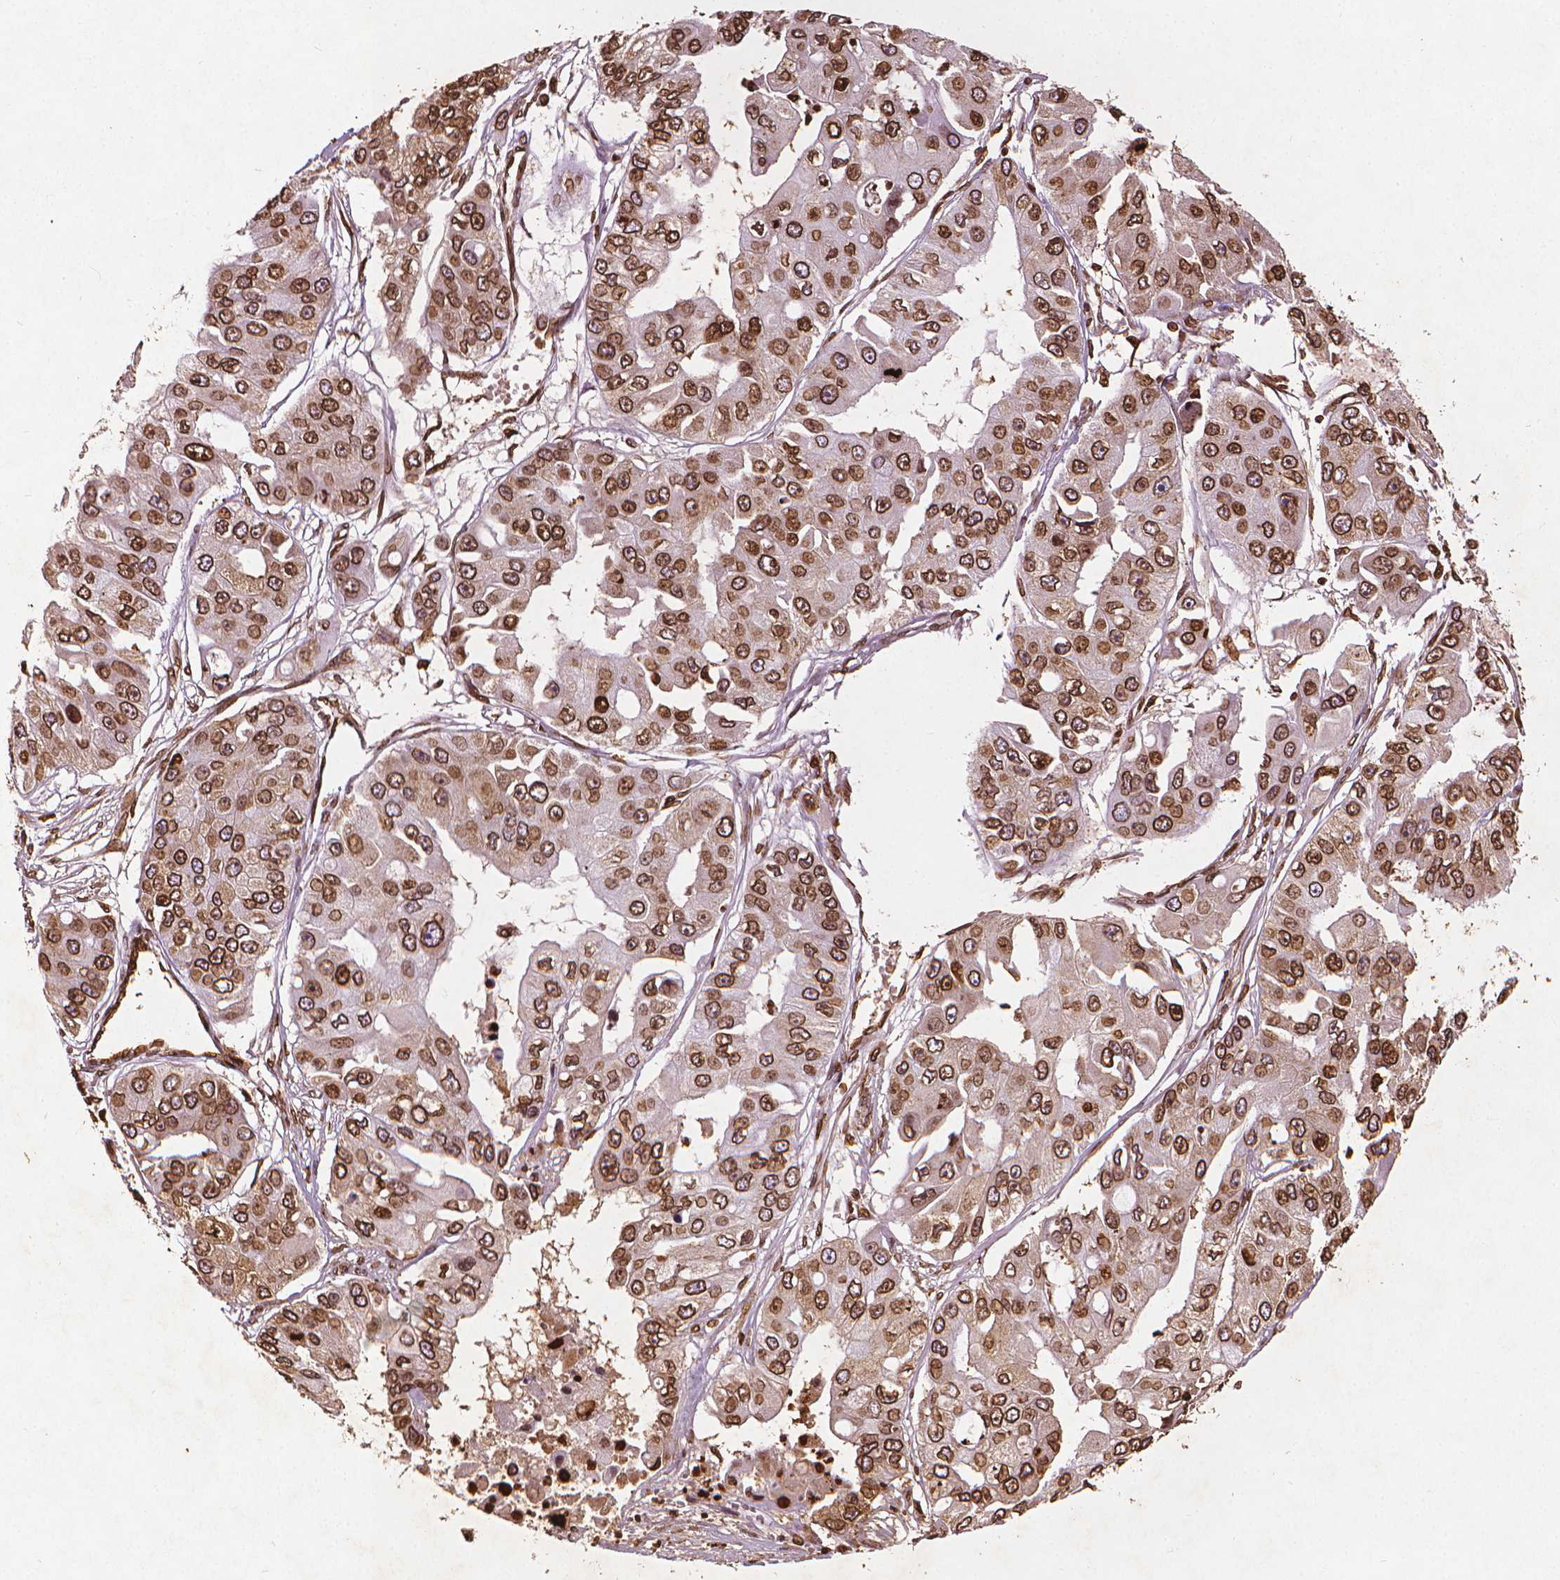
{"staining": {"intensity": "strong", "quantity": ">75%", "location": "cytoplasmic/membranous,nuclear"}, "tissue": "ovarian cancer", "cell_type": "Tumor cells", "image_type": "cancer", "snomed": [{"axis": "morphology", "description": "Cystadenocarcinoma, serous, NOS"}, {"axis": "topography", "description": "Ovary"}], "caption": "A high amount of strong cytoplasmic/membranous and nuclear staining is identified in approximately >75% of tumor cells in serous cystadenocarcinoma (ovarian) tissue.", "gene": "LMNB1", "patient": {"sex": "female", "age": 56}}